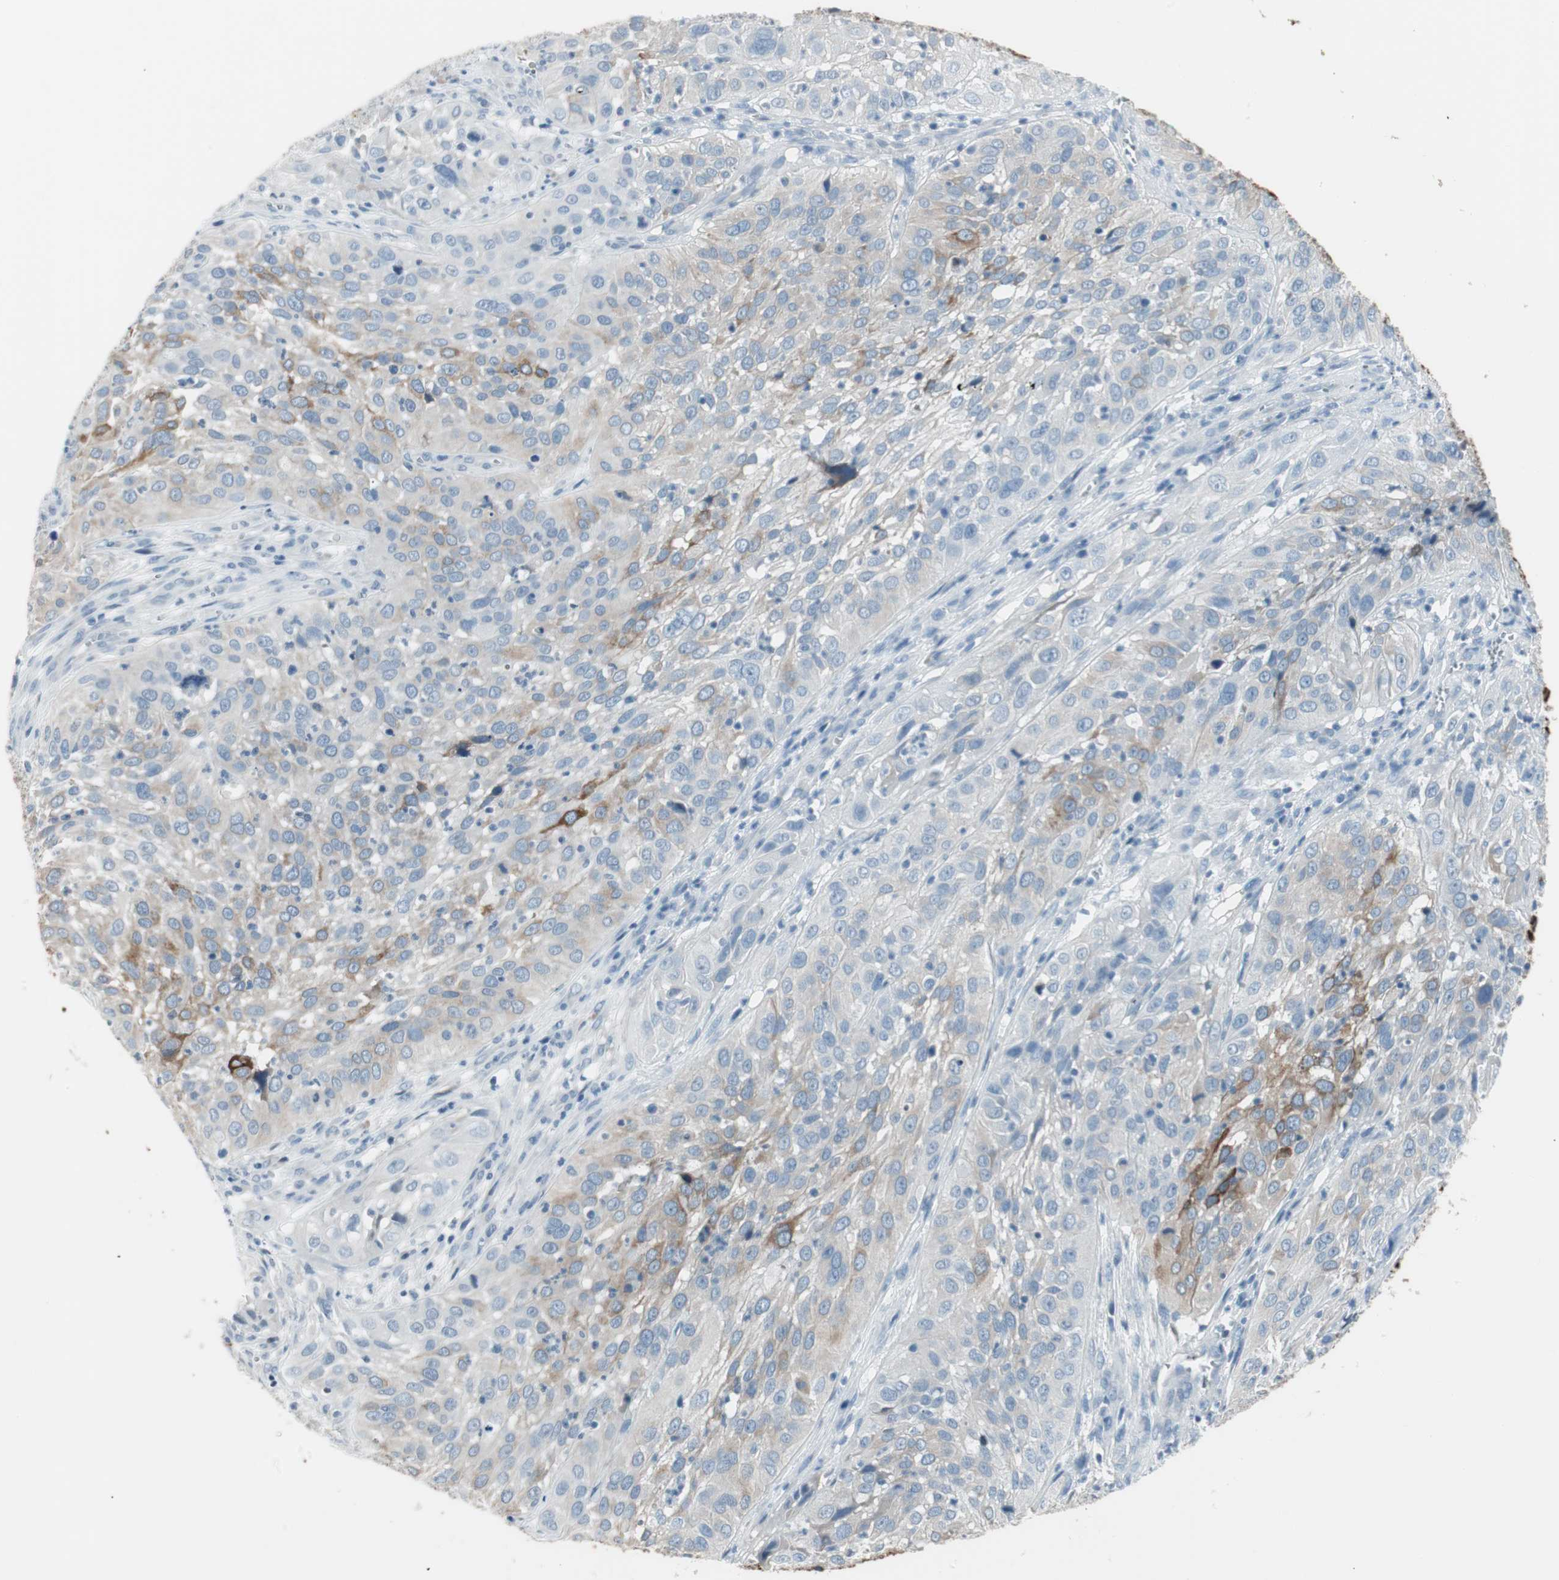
{"staining": {"intensity": "moderate", "quantity": "<25%", "location": "cytoplasmic/membranous"}, "tissue": "cervical cancer", "cell_type": "Tumor cells", "image_type": "cancer", "snomed": [{"axis": "morphology", "description": "Squamous cell carcinoma, NOS"}, {"axis": "topography", "description": "Cervix"}], "caption": "This image demonstrates immunohistochemistry staining of human cervical cancer (squamous cell carcinoma), with low moderate cytoplasmic/membranous staining in approximately <25% of tumor cells.", "gene": "AGR2", "patient": {"sex": "female", "age": 32}}